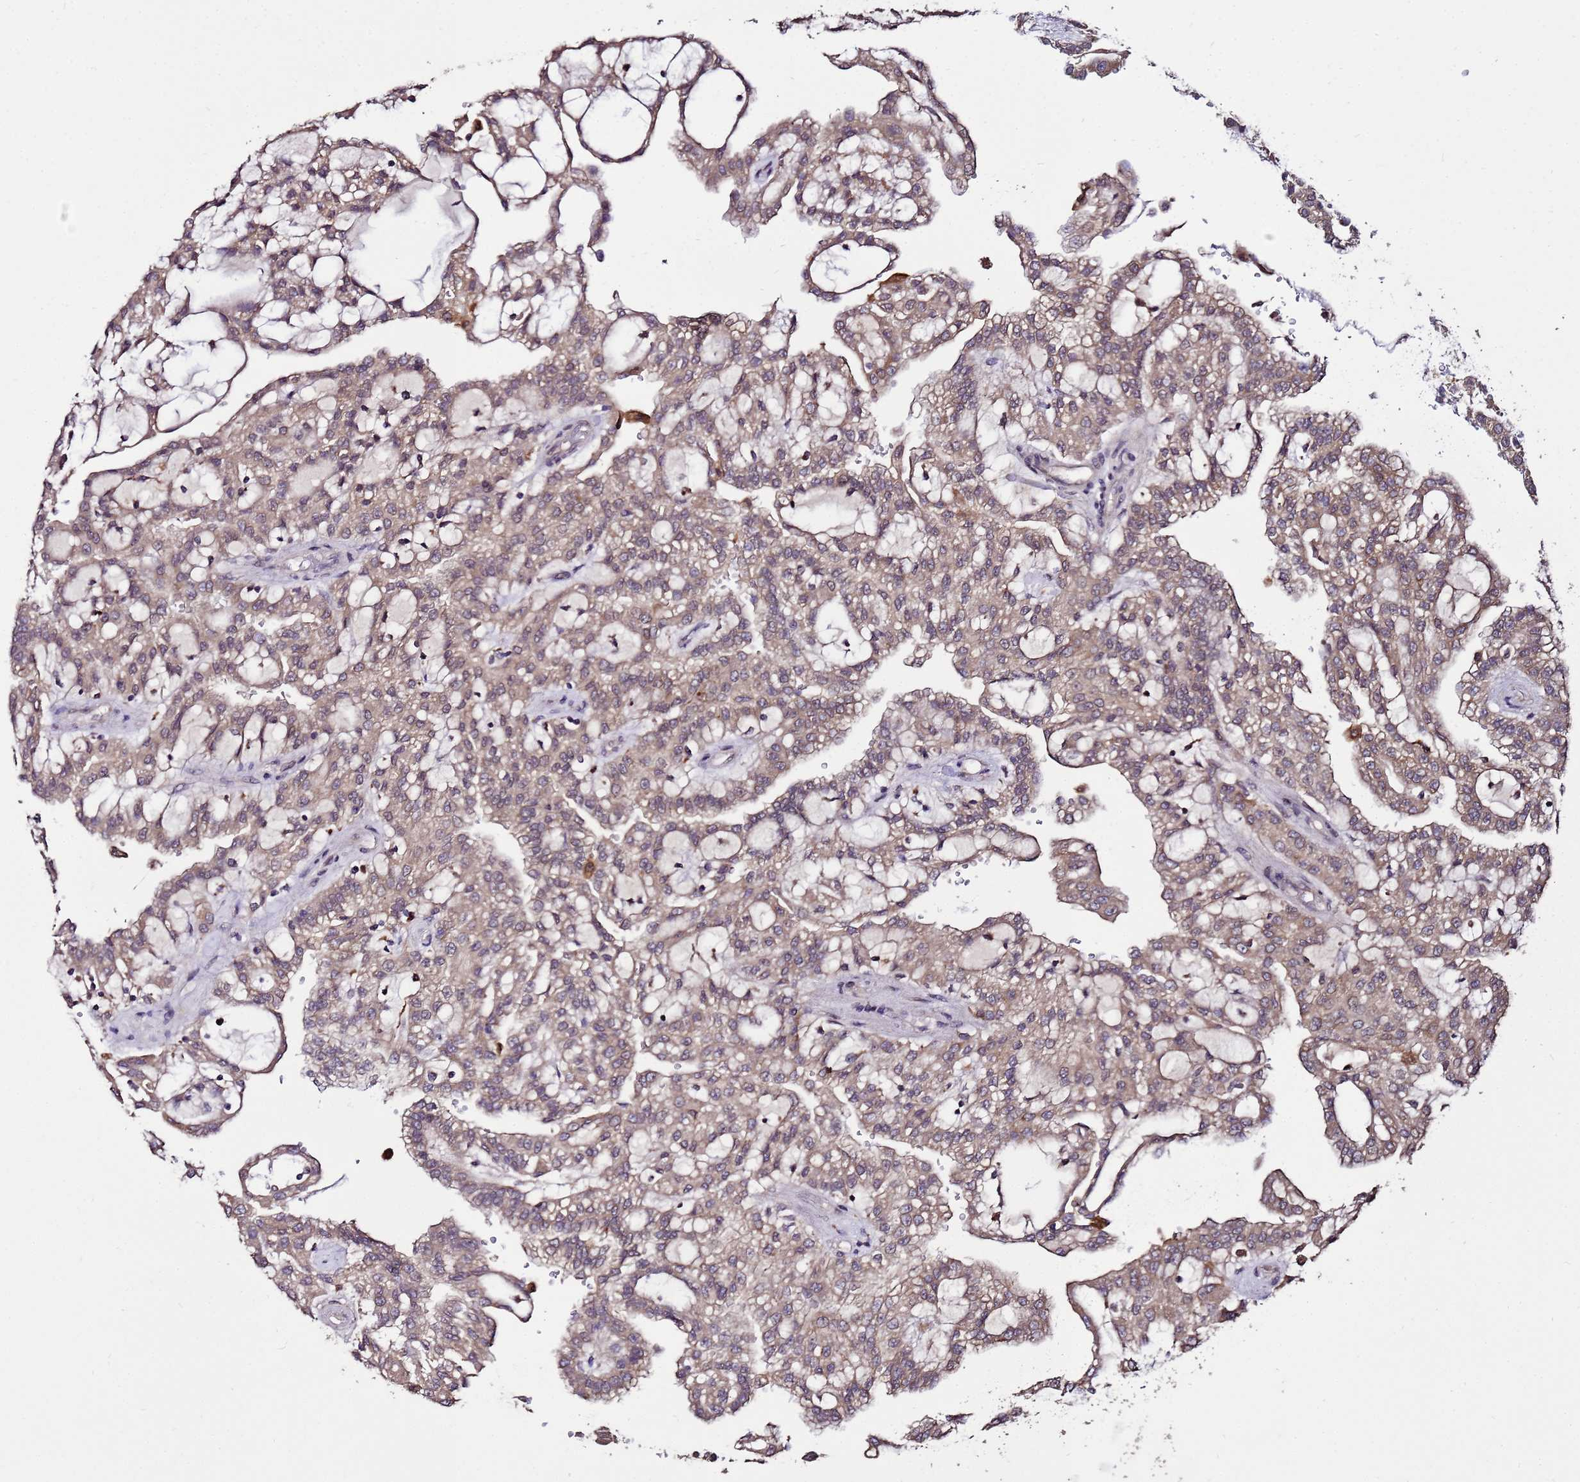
{"staining": {"intensity": "moderate", "quantity": "25%-75%", "location": "cytoplasmic/membranous"}, "tissue": "renal cancer", "cell_type": "Tumor cells", "image_type": "cancer", "snomed": [{"axis": "morphology", "description": "Adenocarcinoma, NOS"}, {"axis": "topography", "description": "Kidney"}], "caption": "About 25%-75% of tumor cells in renal adenocarcinoma demonstrate moderate cytoplasmic/membranous protein staining as visualized by brown immunohistochemical staining.", "gene": "ZNF329", "patient": {"sex": "male", "age": 63}}